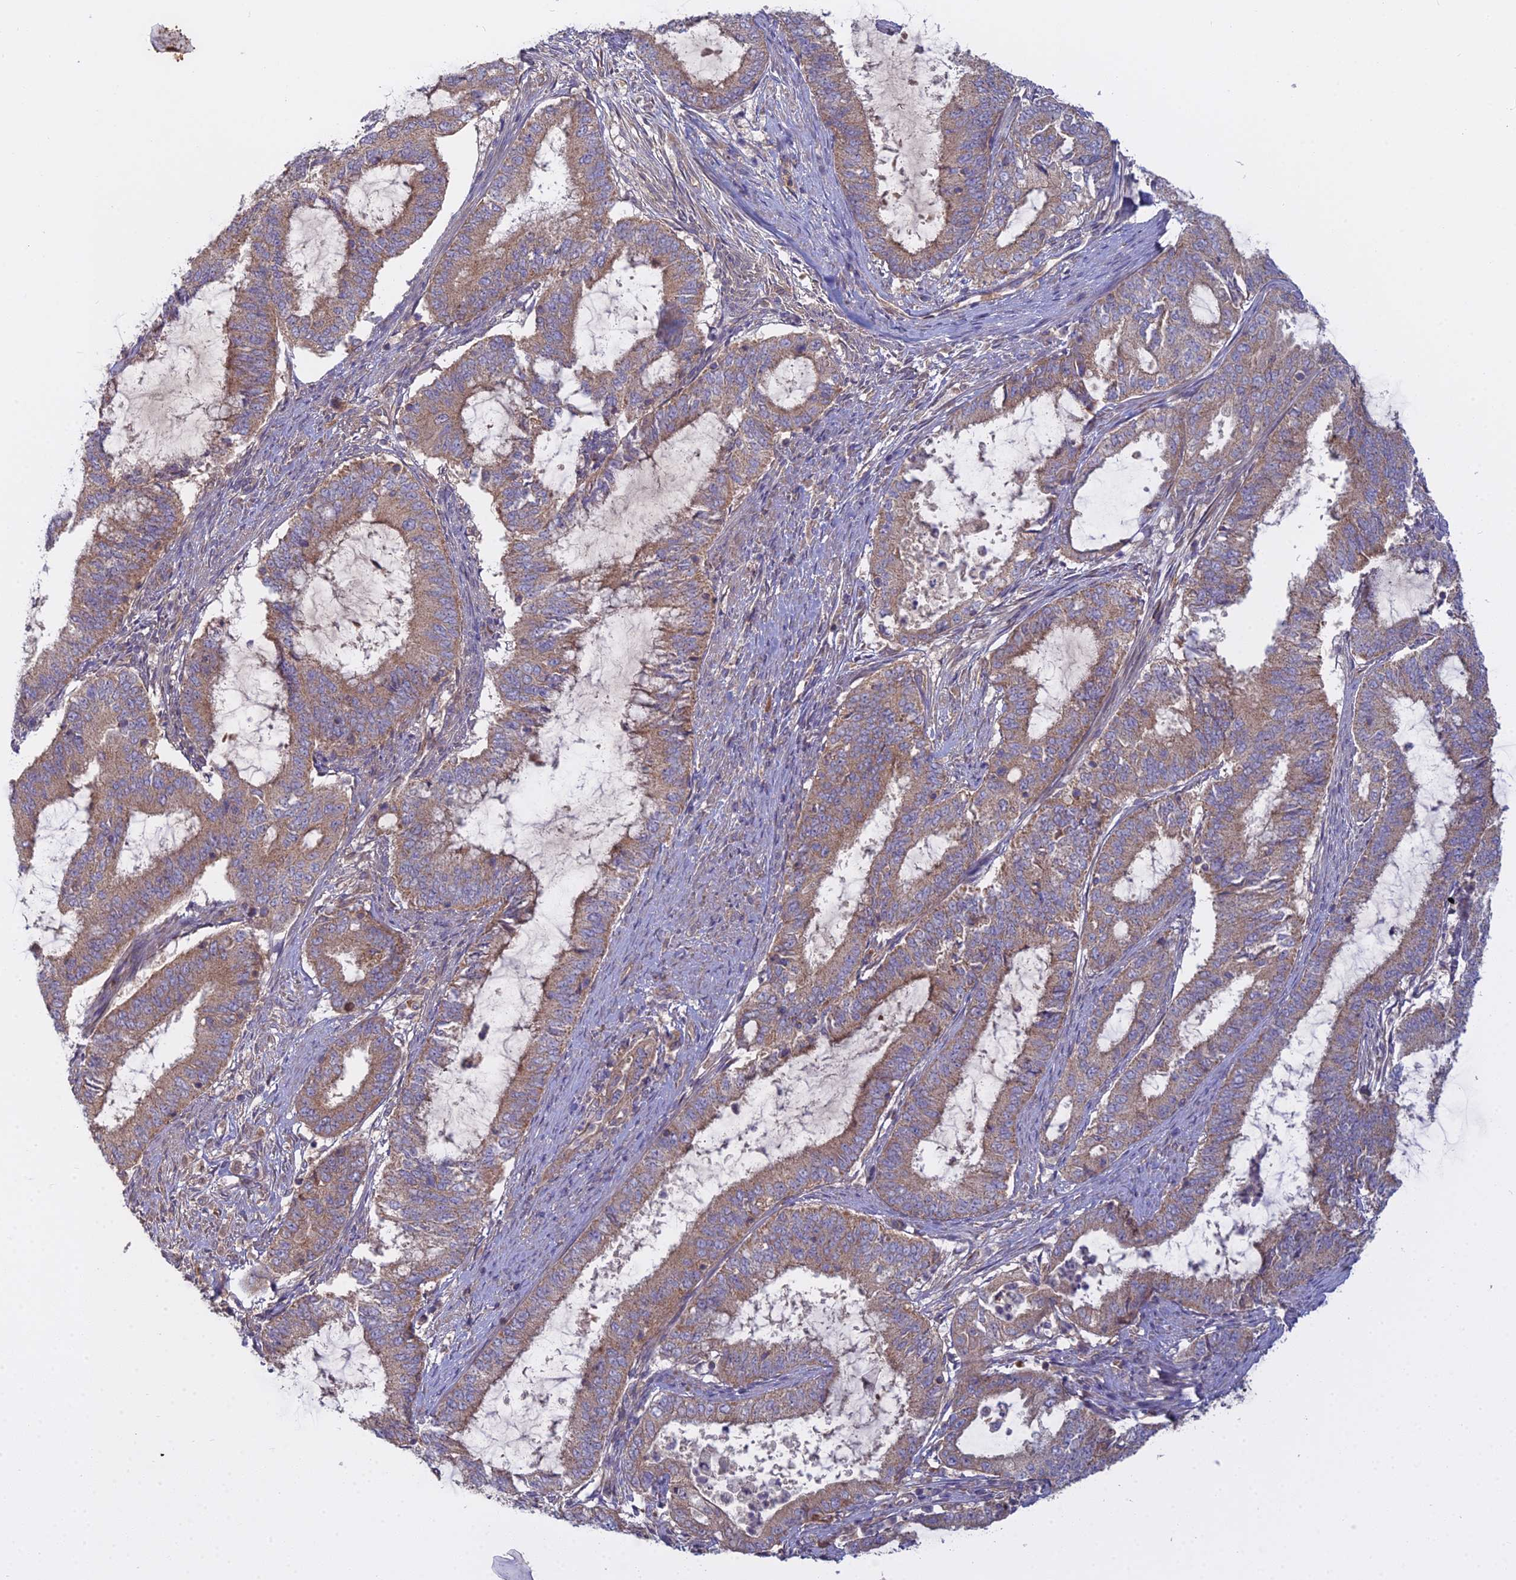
{"staining": {"intensity": "moderate", "quantity": ">75%", "location": "cytoplasmic/membranous"}, "tissue": "endometrial cancer", "cell_type": "Tumor cells", "image_type": "cancer", "snomed": [{"axis": "morphology", "description": "Adenocarcinoma, NOS"}, {"axis": "topography", "description": "Endometrium"}], "caption": "Protein positivity by immunohistochemistry (IHC) shows moderate cytoplasmic/membranous expression in about >75% of tumor cells in adenocarcinoma (endometrial).", "gene": "CCDC167", "patient": {"sex": "female", "age": 51}}